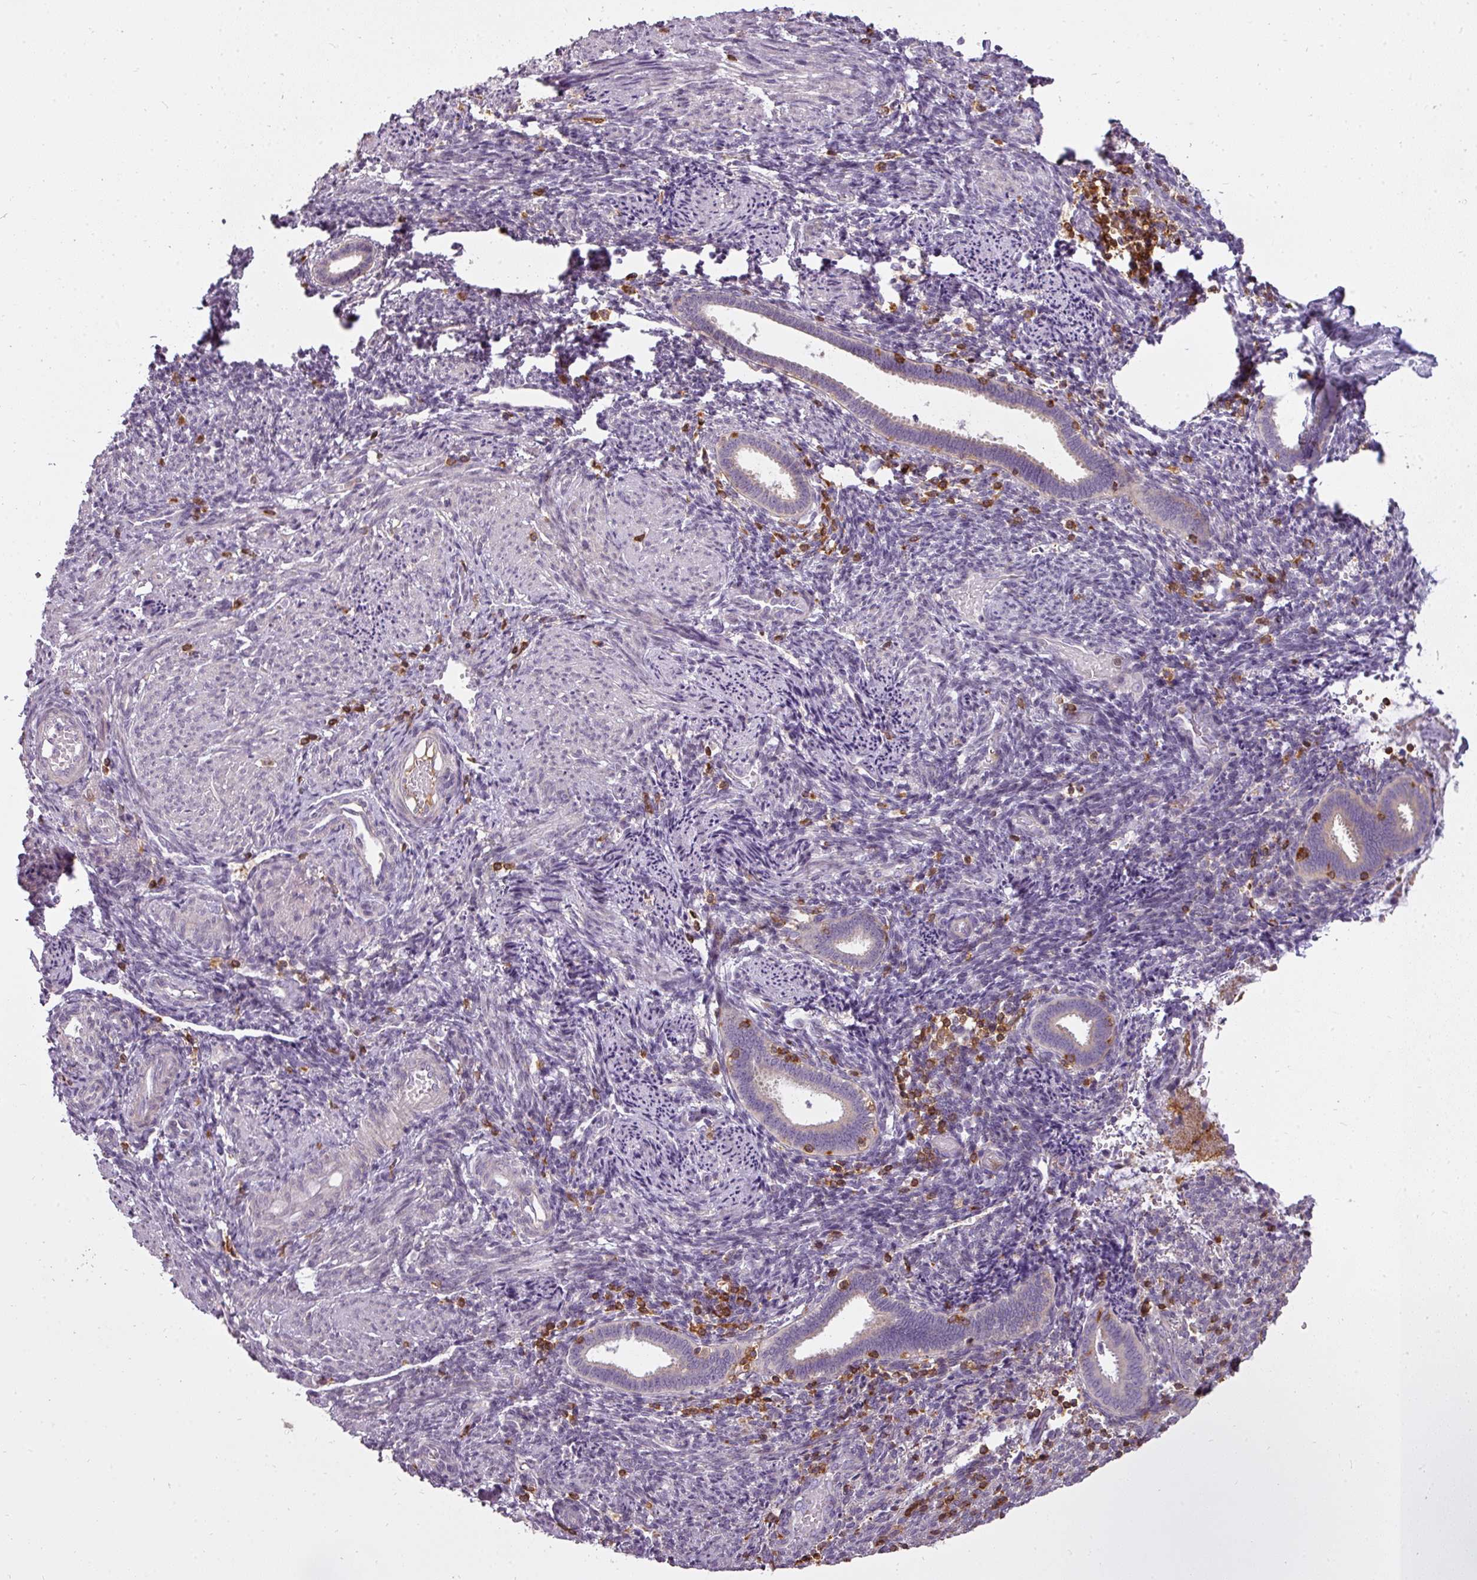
{"staining": {"intensity": "negative", "quantity": "none", "location": "none"}, "tissue": "endometrium", "cell_type": "Cells in endometrial stroma", "image_type": "normal", "snomed": [{"axis": "morphology", "description": "Normal tissue, NOS"}, {"axis": "topography", "description": "Endometrium"}], "caption": "This is an IHC image of unremarkable endometrium. There is no staining in cells in endometrial stroma.", "gene": "STK4", "patient": {"sex": "female", "age": 32}}